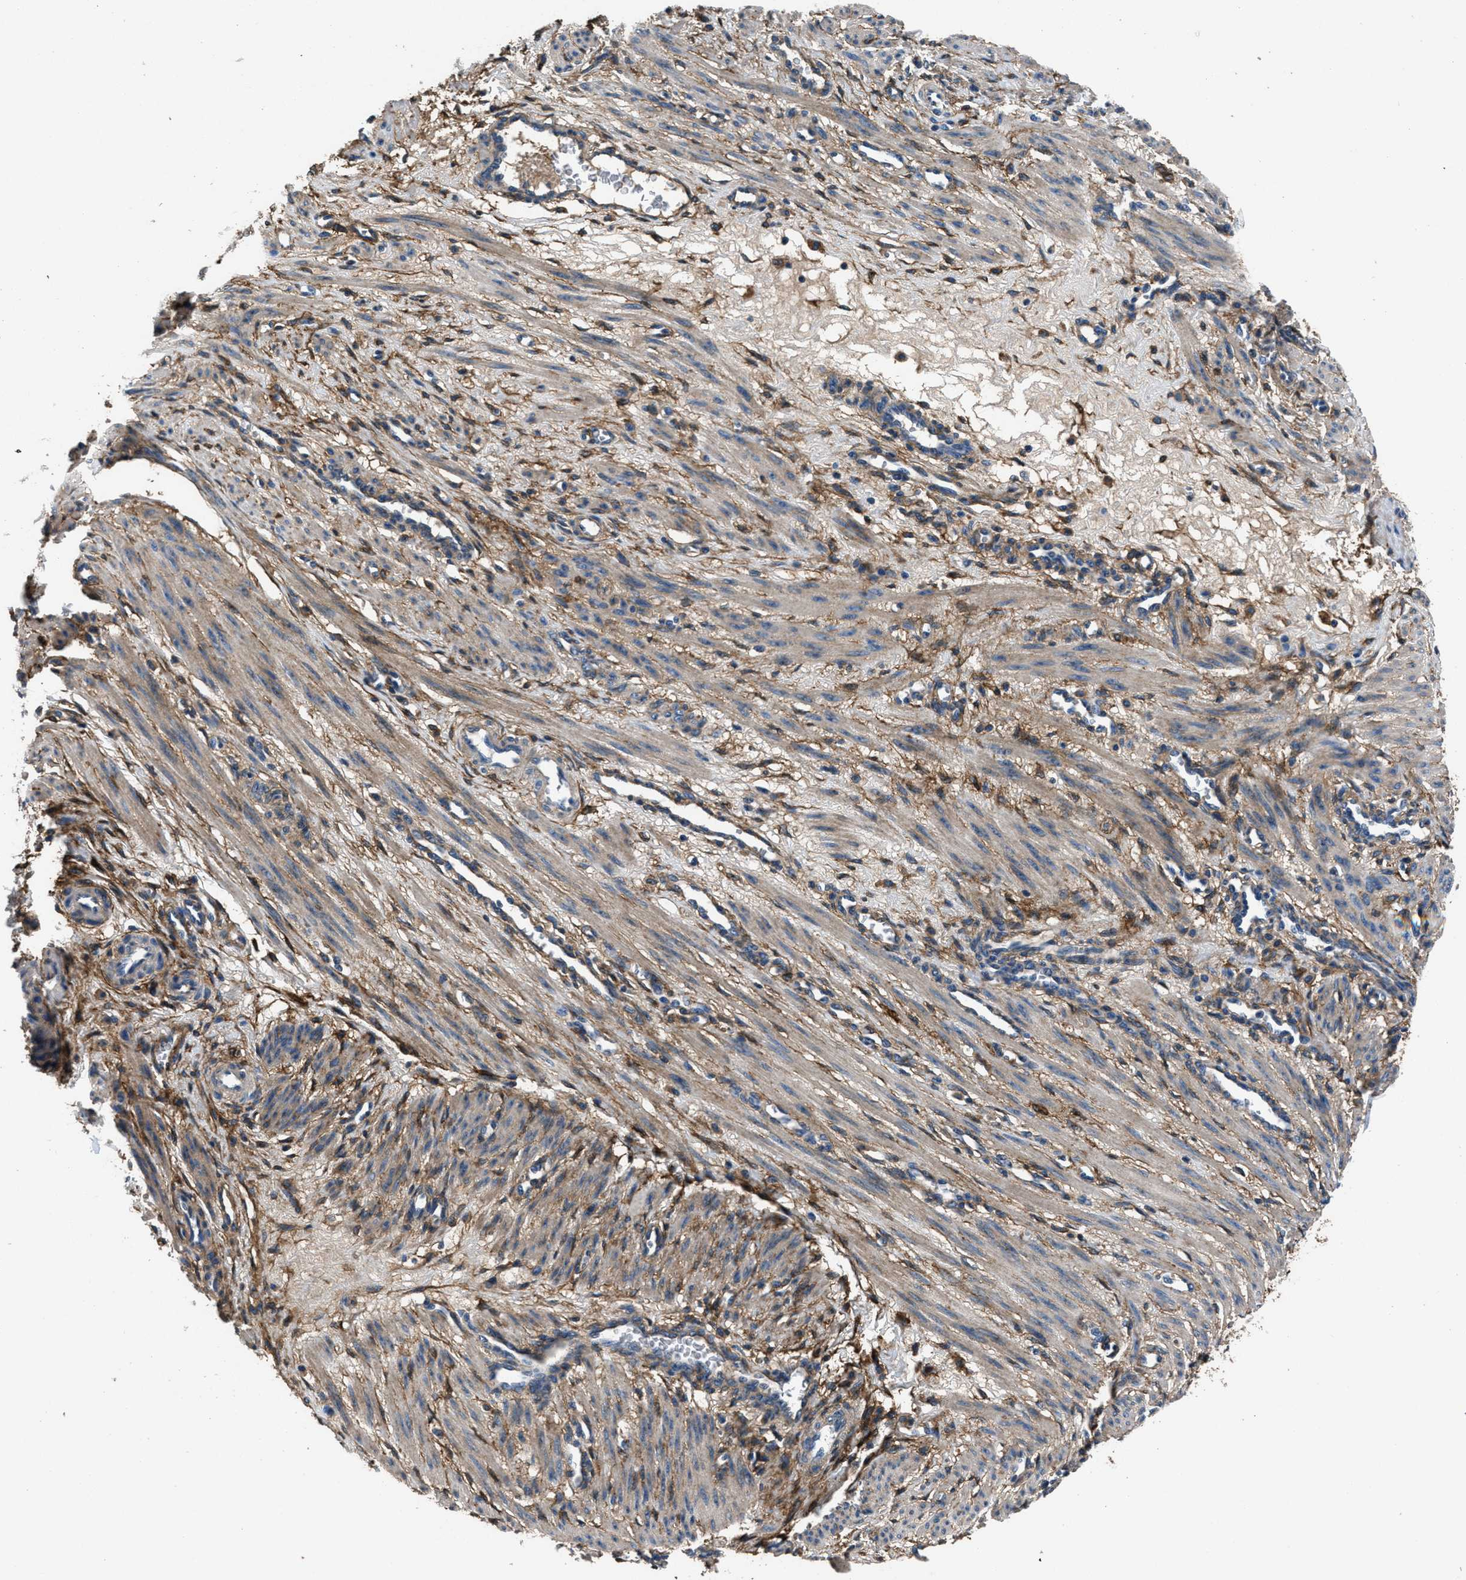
{"staining": {"intensity": "weak", "quantity": ">75%", "location": "cytoplasmic/membranous"}, "tissue": "smooth muscle", "cell_type": "Smooth muscle cells", "image_type": "normal", "snomed": [{"axis": "morphology", "description": "Normal tissue, NOS"}, {"axis": "topography", "description": "Endometrium"}], "caption": "Protein analysis of unremarkable smooth muscle displays weak cytoplasmic/membranous staining in about >75% of smooth muscle cells. The staining is performed using DAB brown chromogen to label protein expression. The nuclei are counter-stained blue using hematoxylin.", "gene": "CD276", "patient": {"sex": "female", "age": 33}}